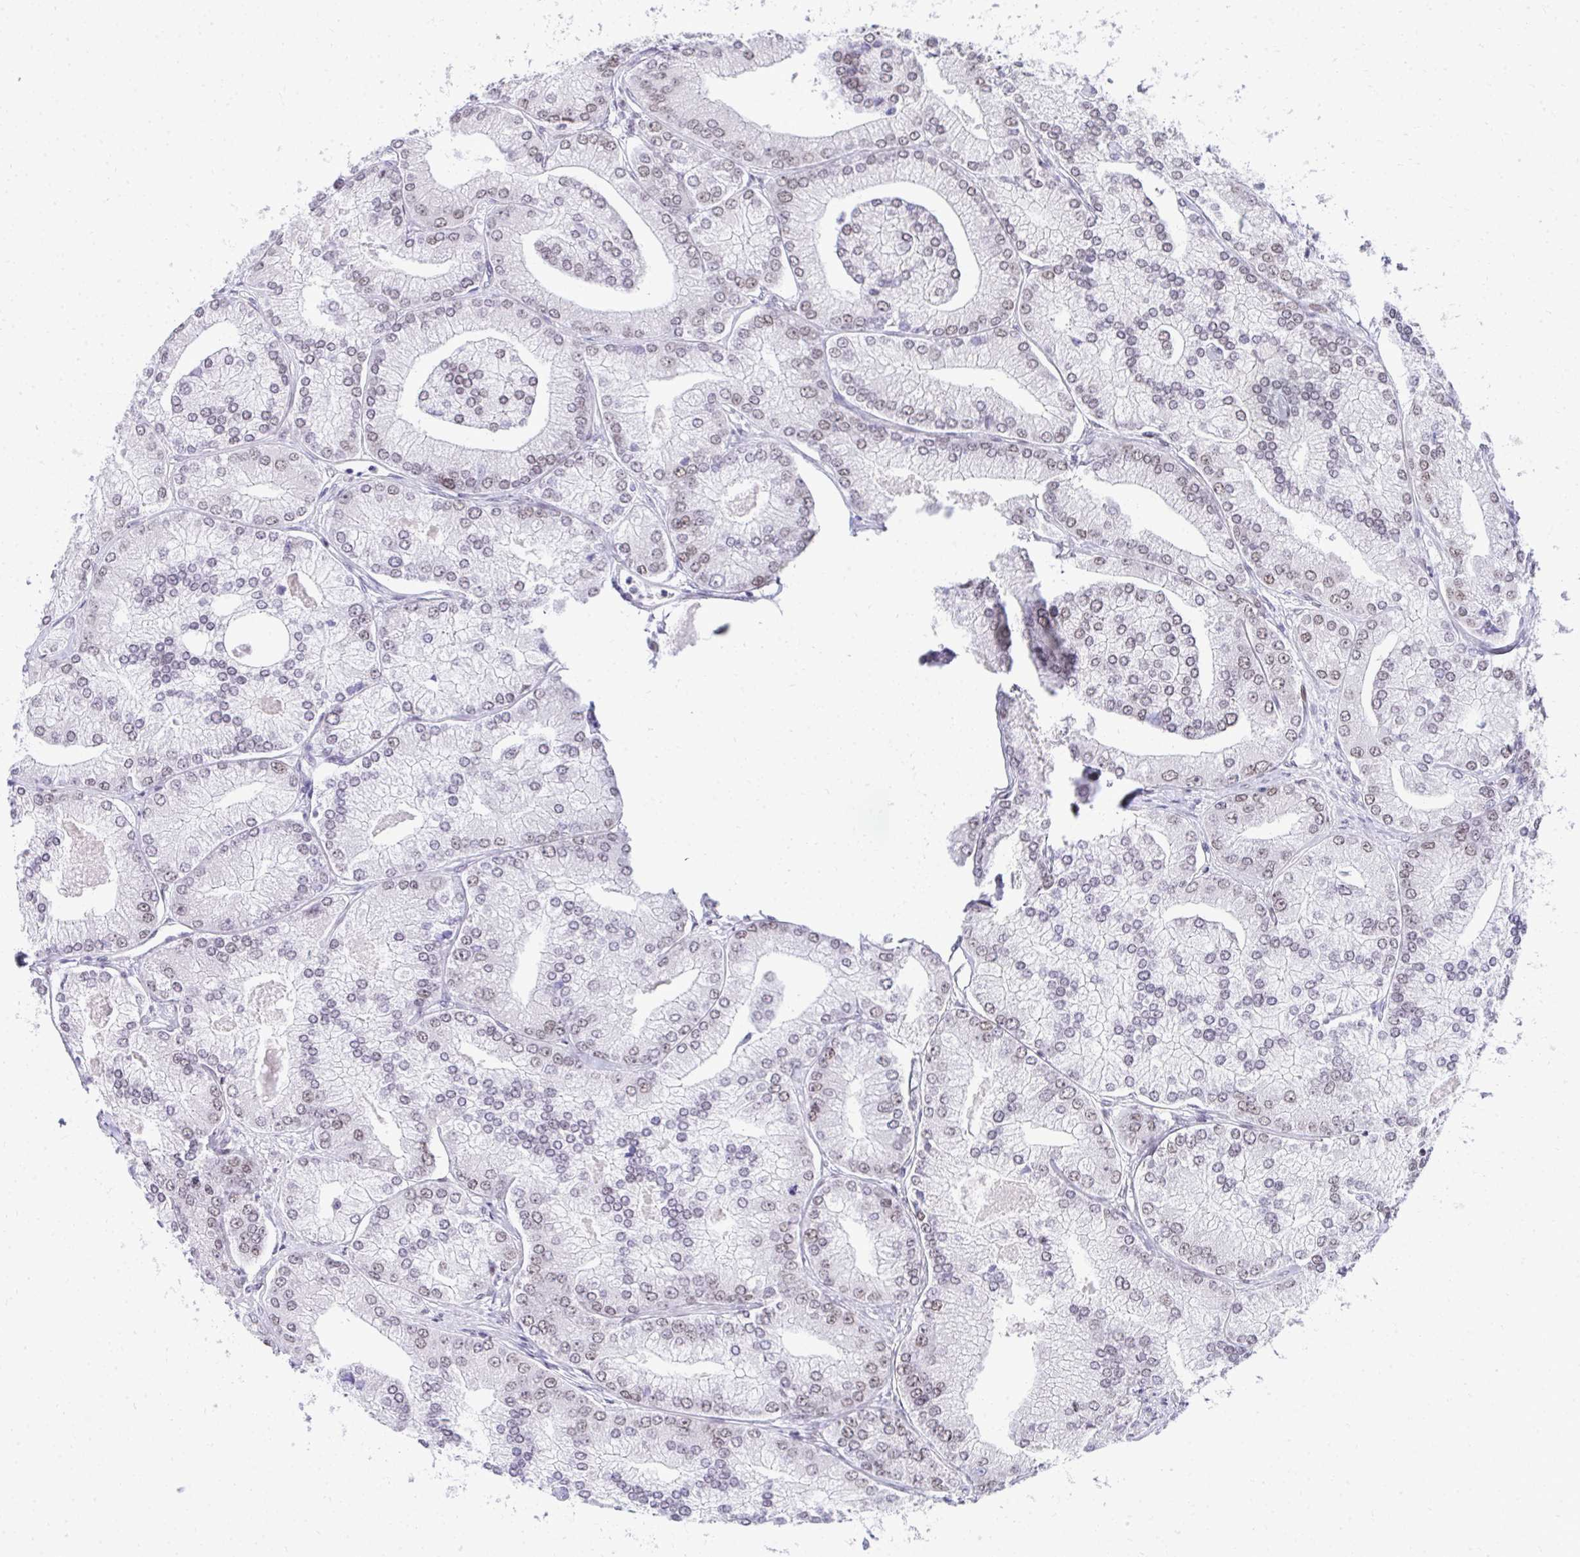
{"staining": {"intensity": "weak", "quantity": ">75%", "location": "nuclear"}, "tissue": "prostate cancer", "cell_type": "Tumor cells", "image_type": "cancer", "snomed": [{"axis": "morphology", "description": "Adenocarcinoma, High grade"}, {"axis": "topography", "description": "Prostate"}], "caption": "An immunohistochemistry (IHC) micrograph of tumor tissue is shown. Protein staining in brown highlights weak nuclear positivity in prostate cancer (adenocarcinoma (high-grade)) within tumor cells. The protein is shown in brown color, while the nuclei are stained blue.", "gene": "GLDN", "patient": {"sex": "male", "age": 61}}